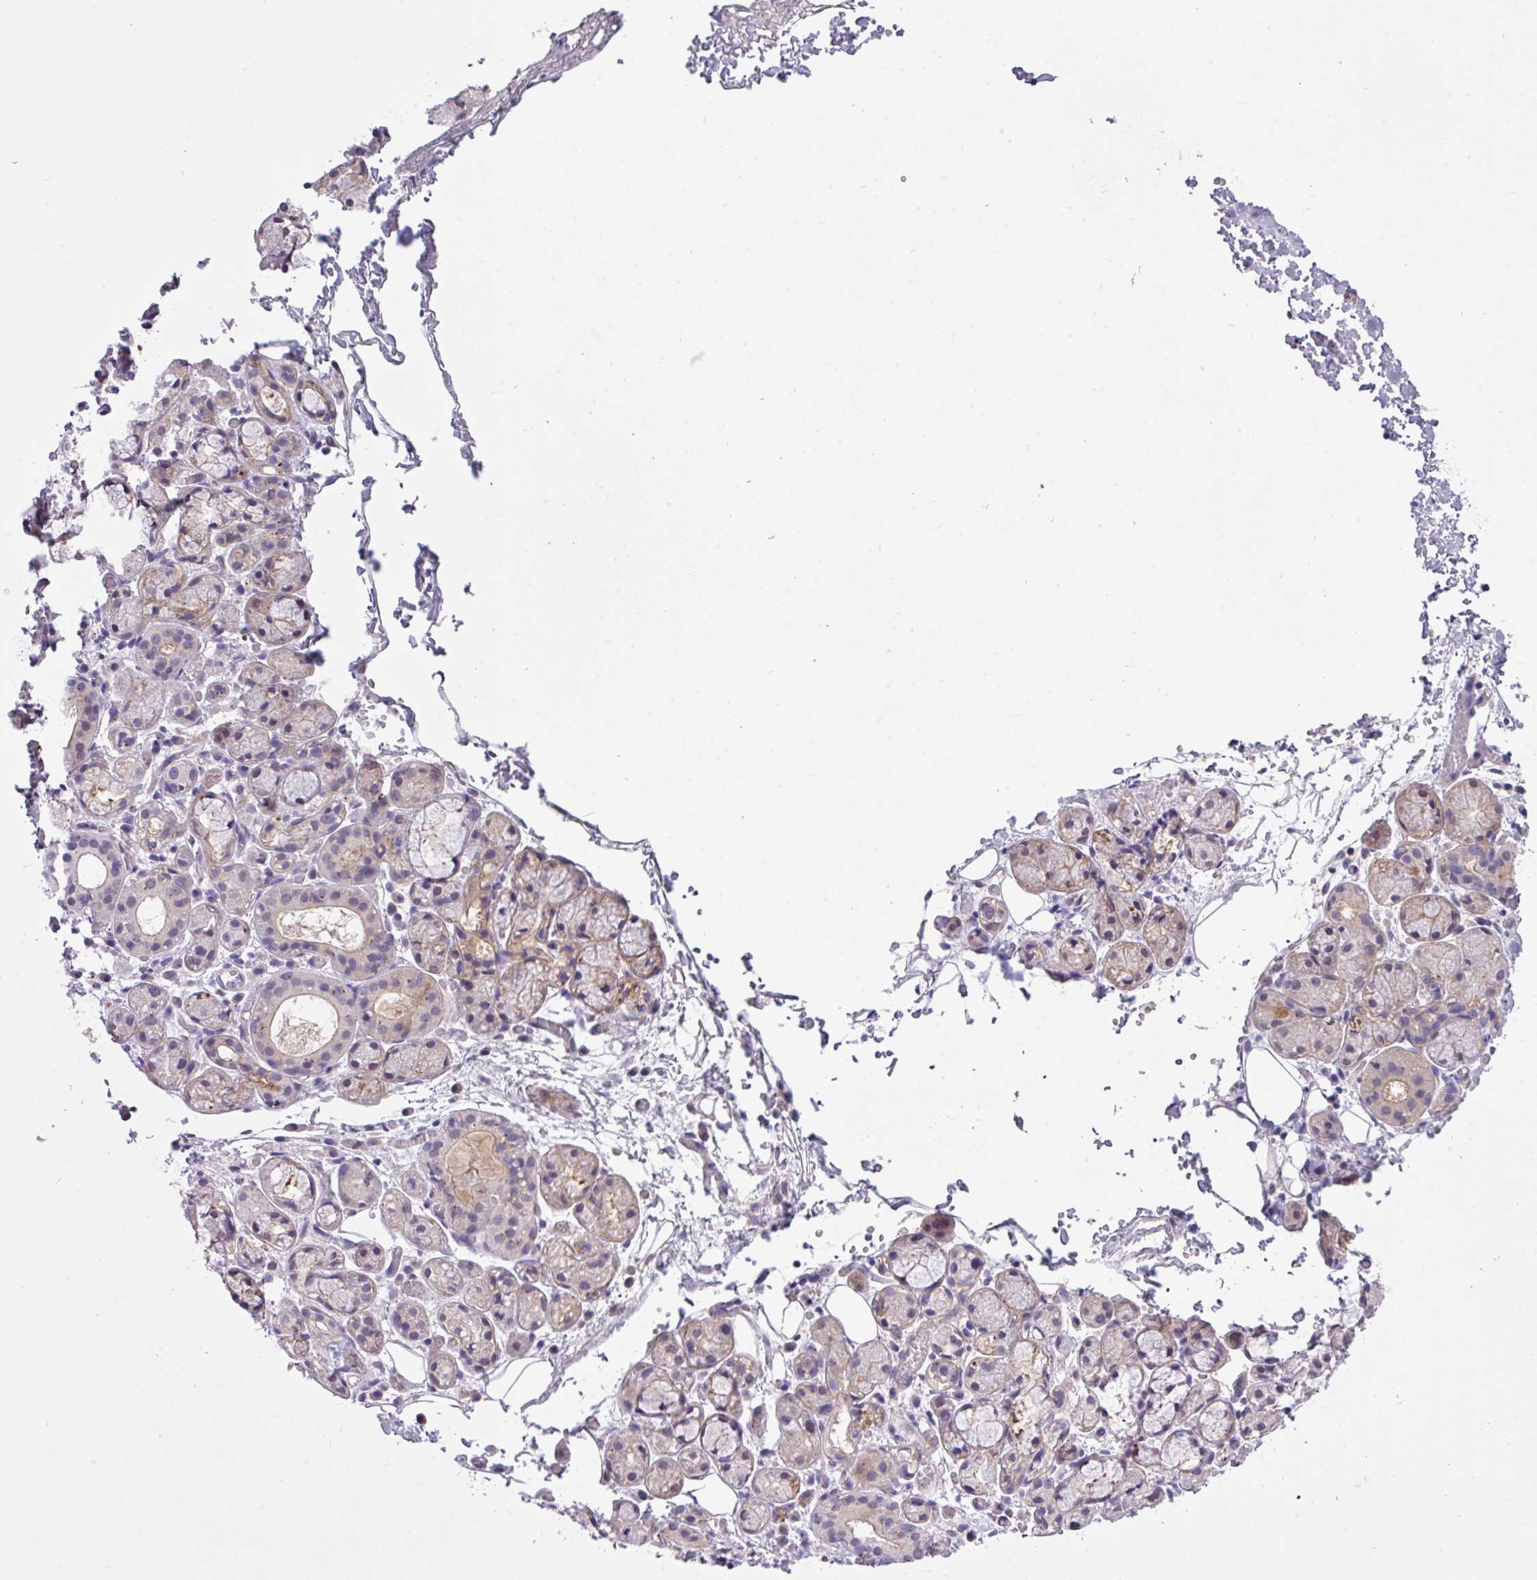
{"staining": {"intensity": "weak", "quantity": "25%-75%", "location": "cytoplasmic/membranous"}, "tissue": "salivary gland", "cell_type": "Glandular cells", "image_type": "normal", "snomed": [{"axis": "morphology", "description": "Normal tissue, NOS"}, {"axis": "topography", "description": "Salivary gland"}], "caption": "DAB (3,3'-diaminobenzidine) immunohistochemical staining of normal salivary gland demonstrates weak cytoplasmic/membranous protein staining in approximately 25%-75% of glandular cells. (DAB (3,3'-diaminobenzidine) = brown stain, brightfield microscopy at high magnification).", "gene": "SPINK8", "patient": {"sex": "male", "age": 82}}